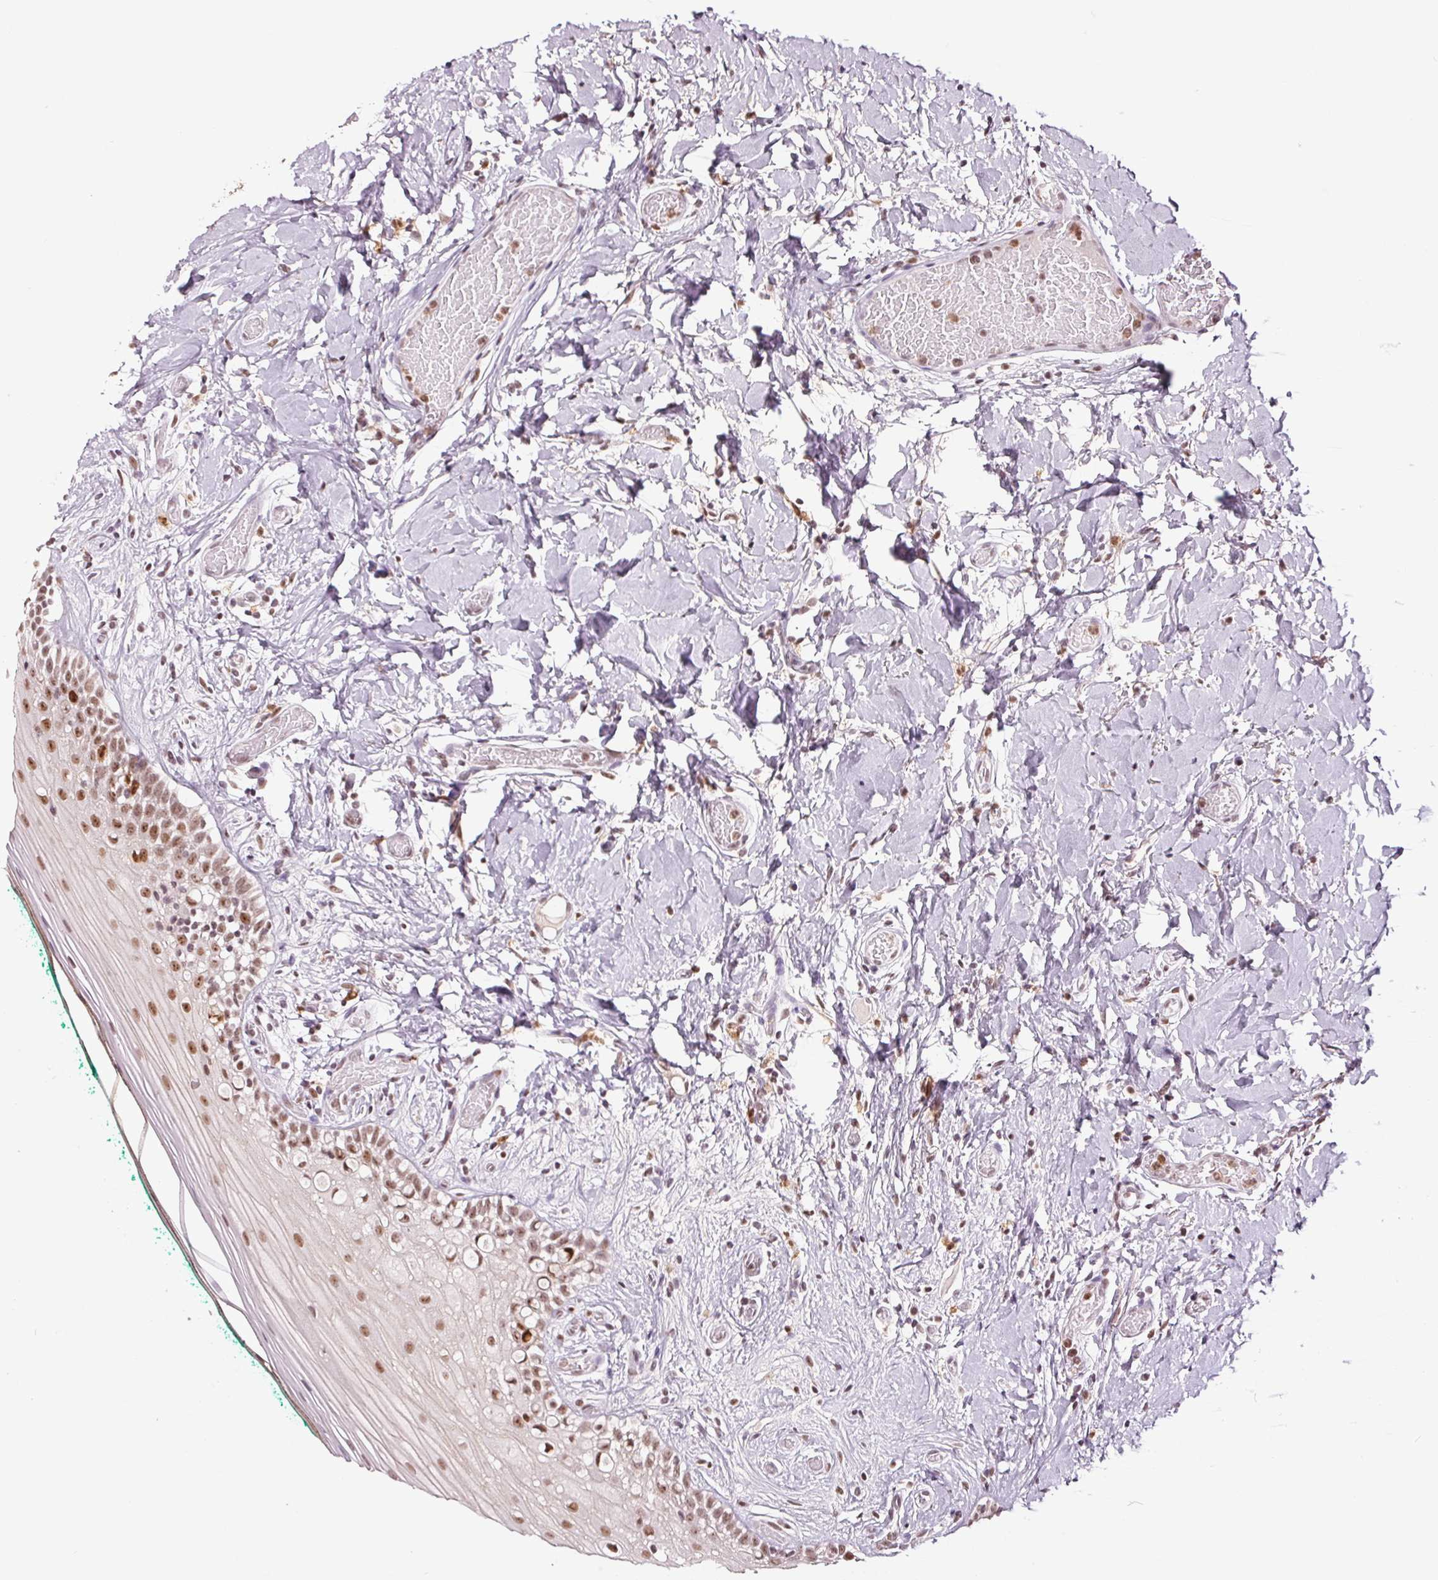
{"staining": {"intensity": "moderate", "quantity": "25%-75%", "location": "nuclear"}, "tissue": "oral mucosa", "cell_type": "Squamous epithelial cells", "image_type": "normal", "snomed": [{"axis": "morphology", "description": "Normal tissue, NOS"}, {"axis": "topography", "description": "Oral tissue"}], "caption": "Human oral mucosa stained with a brown dye displays moderate nuclear positive positivity in approximately 25%-75% of squamous epithelial cells.", "gene": "SMIM6", "patient": {"sex": "female", "age": 83}}